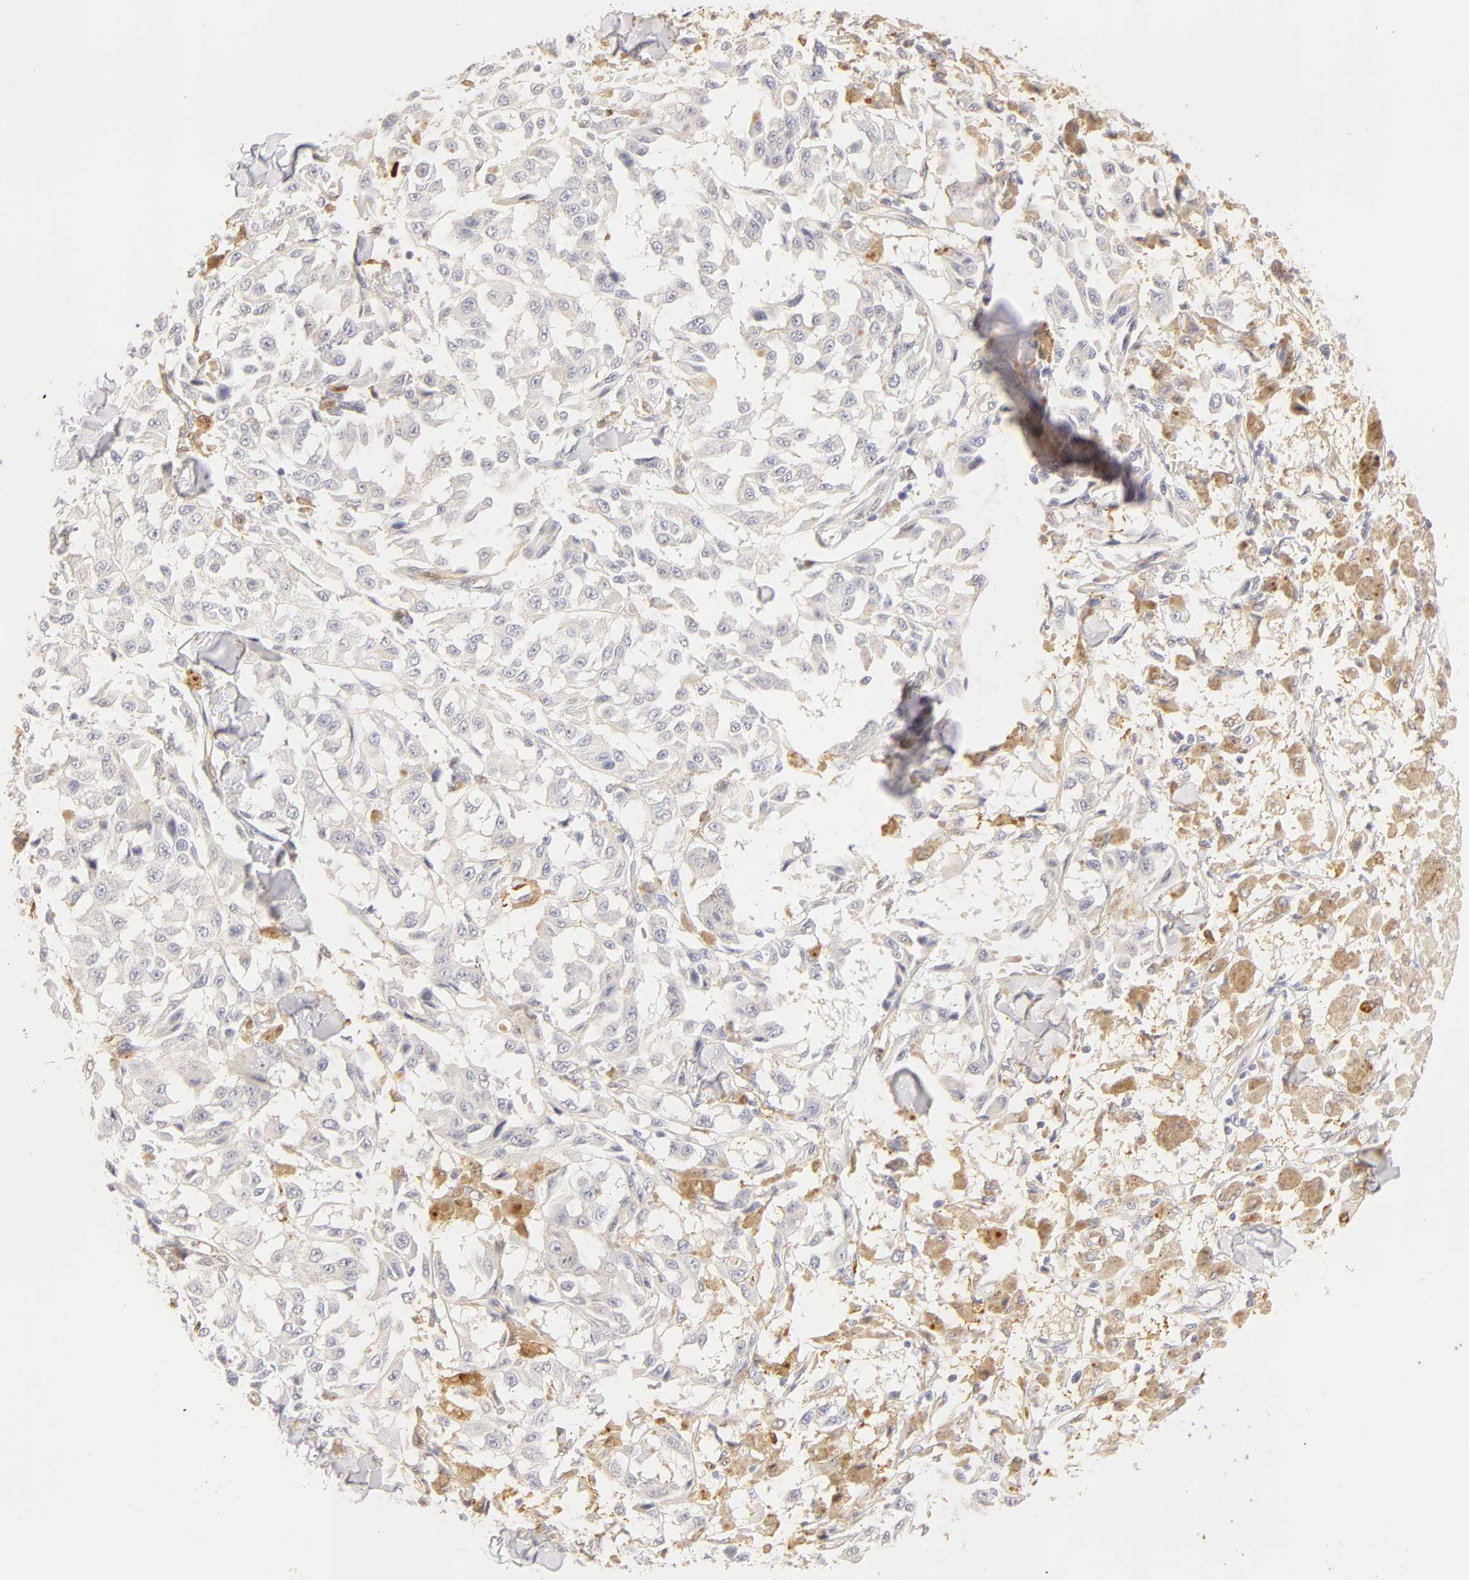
{"staining": {"intensity": "negative", "quantity": "none", "location": "none"}, "tissue": "melanoma", "cell_type": "Tumor cells", "image_type": "cancer", "snomed": [{"axis": "morphology", "description": "Malignant melanoma, NOS"}, {"axis": "topography", "description": "Skin"}], "caption": "Immunohistochemistry histopathology image of human malignant melanoma stained for a protein (brown), which shows no staining in tumor cells.", "gene": "CA2", "patient": {"sex": "female", "age": 64}}